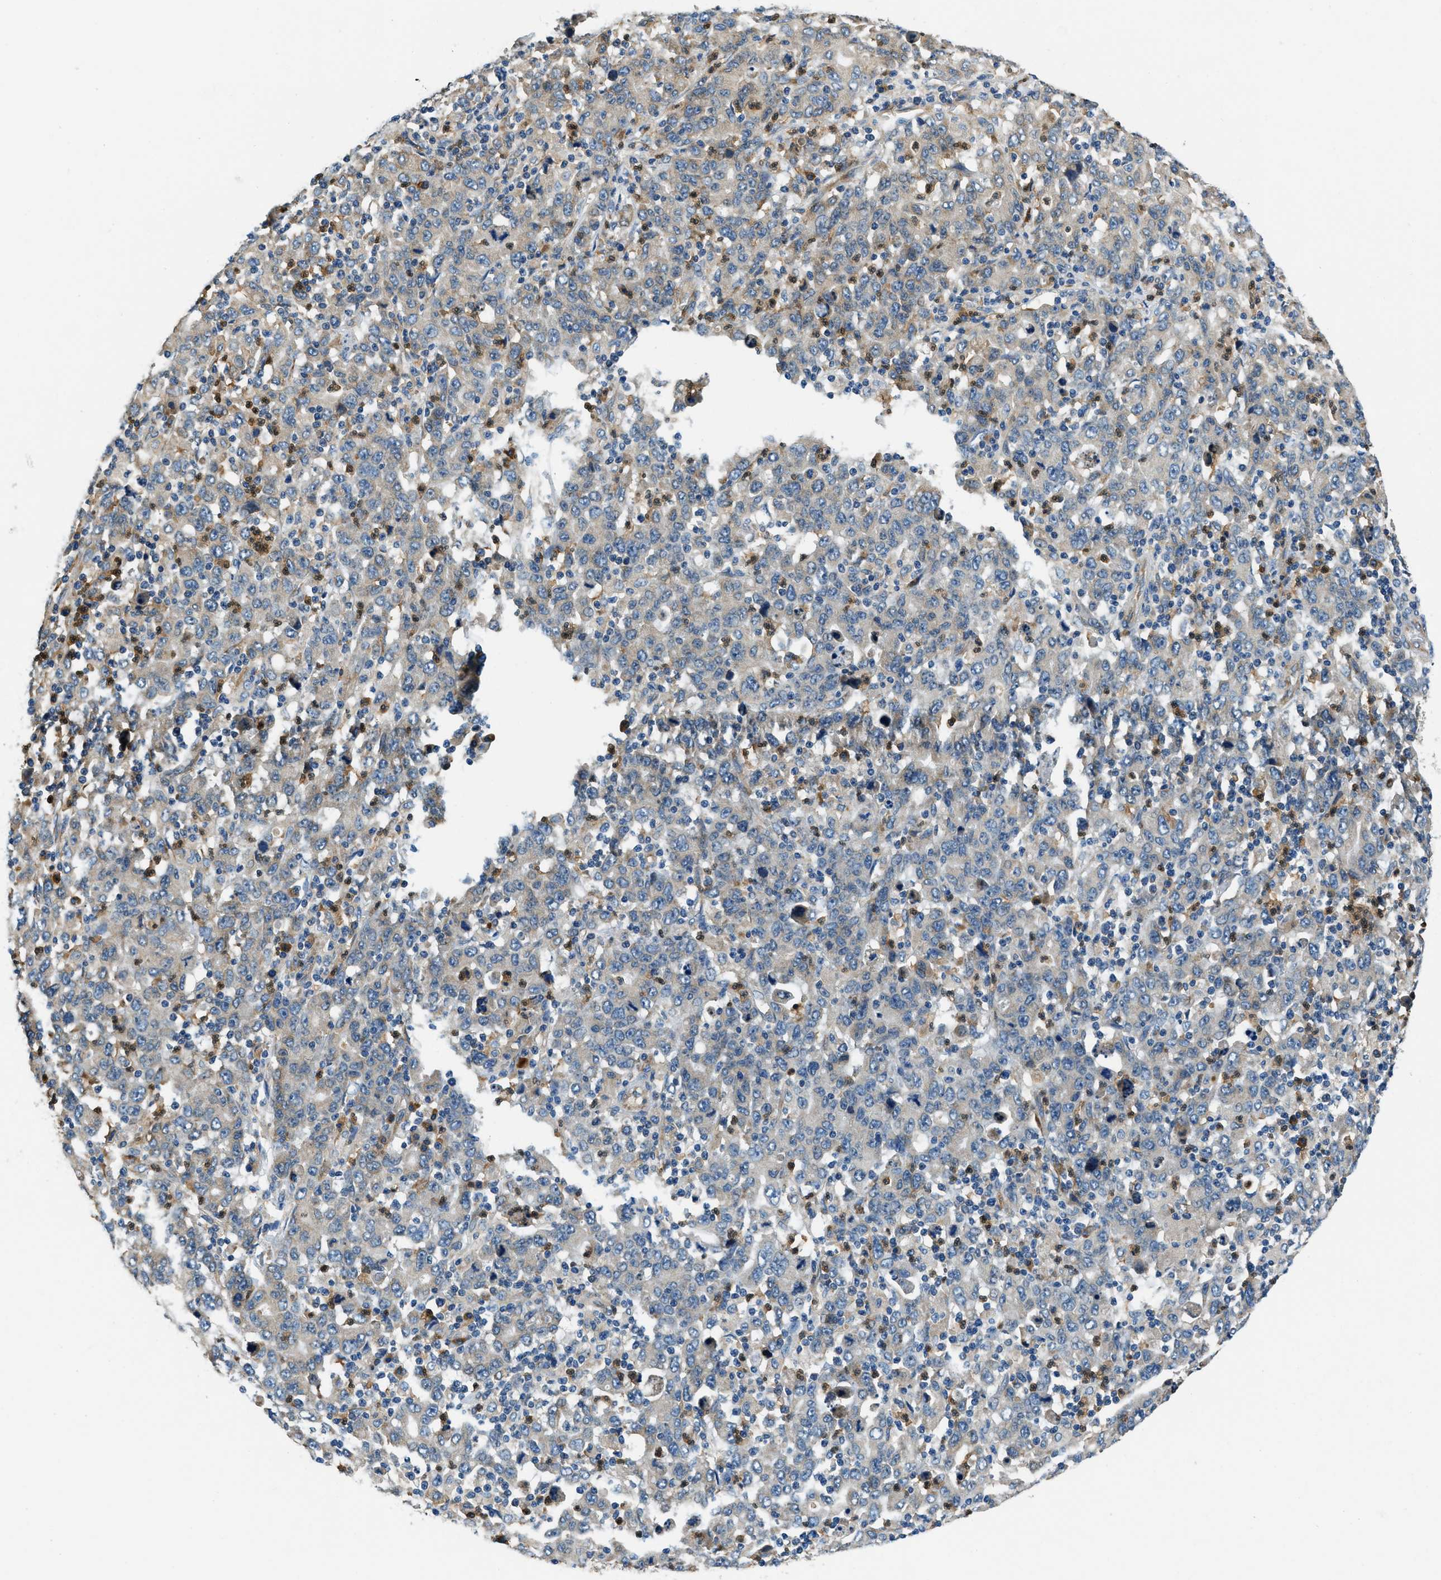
{"staining": {"intensity": "weak", "quantity": "25%-75%", "location": "cytoplasmic/membranous"}, "tissue": "stomach cancer", "cell_type": "Tumor cells", "image_type": "cancer", "snomed": [{"axis": "morphology", "description": "Adenocarcinoma, NOS"}, {"axis": "topography", "description": "Stomach, upper"}], "caption": "The photomicrograph demonstrates immunohistochemical staining of stomach cancer (adenocarcinoma). There is weak cytoplasmic/membranous positivity is appreciated in about 25%-75% of tumor cells.", "gene": "GIMAP8", "patient": {"sex": "male", "age": 69}}